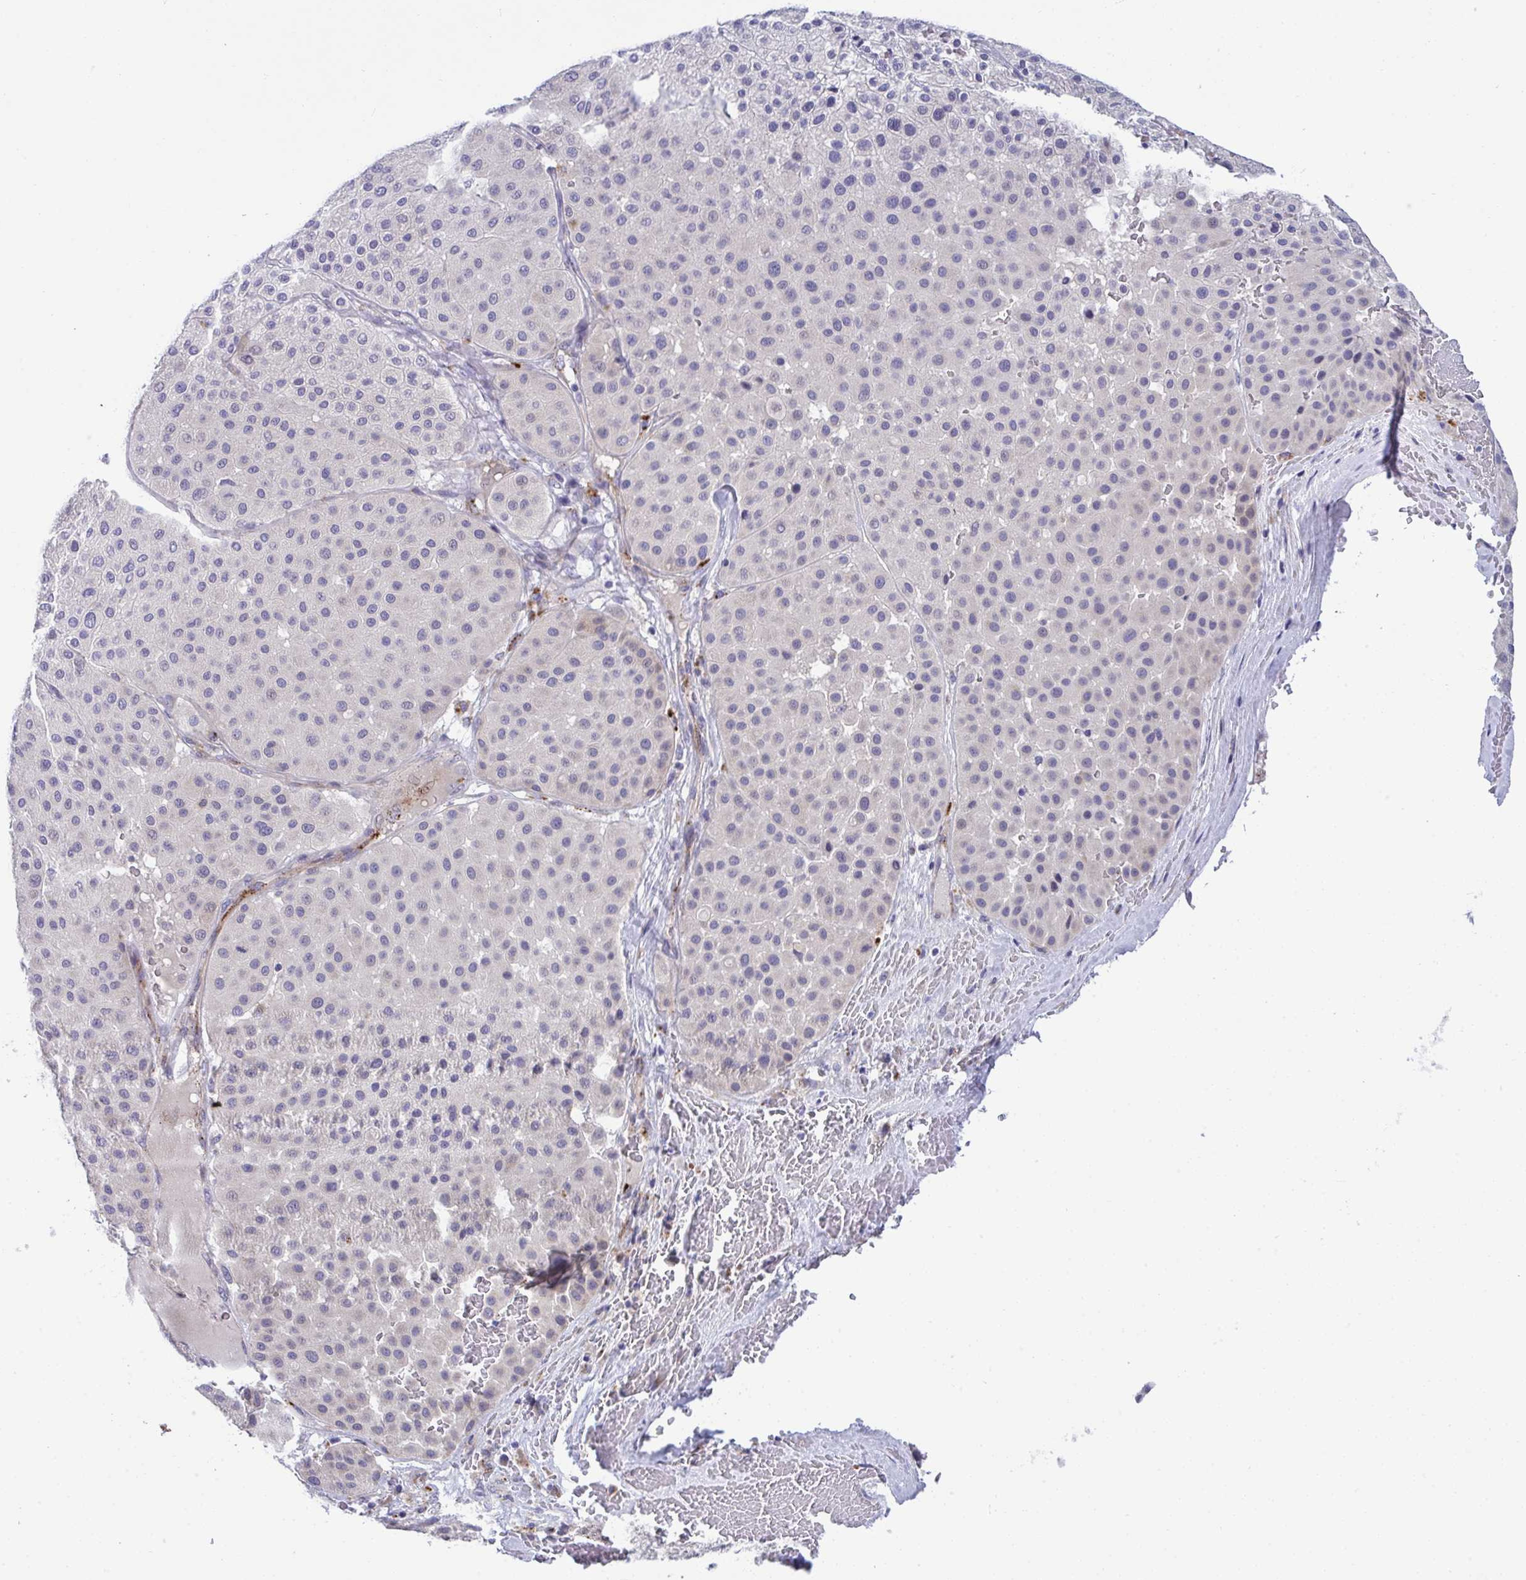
{"staining": {"intensity": "negative", "quantity": "none", "location": "none"}, "tissue": "melanoma", "cell_type": "Tumor cells", "image_type": "cancer", "snomed": [{"axis": "morphology", "description": "Malignant melanoma, Metastatic site"}, {"axis": "topography", "description": "Smooth muscle"}], "caption": "Protein analysis of malignant melanoma (metastatic site) exhibits no significant positivity in tumor cells.", "gene": "TOR1AIP2", "patient": {"sex": "male", "age": 41}}